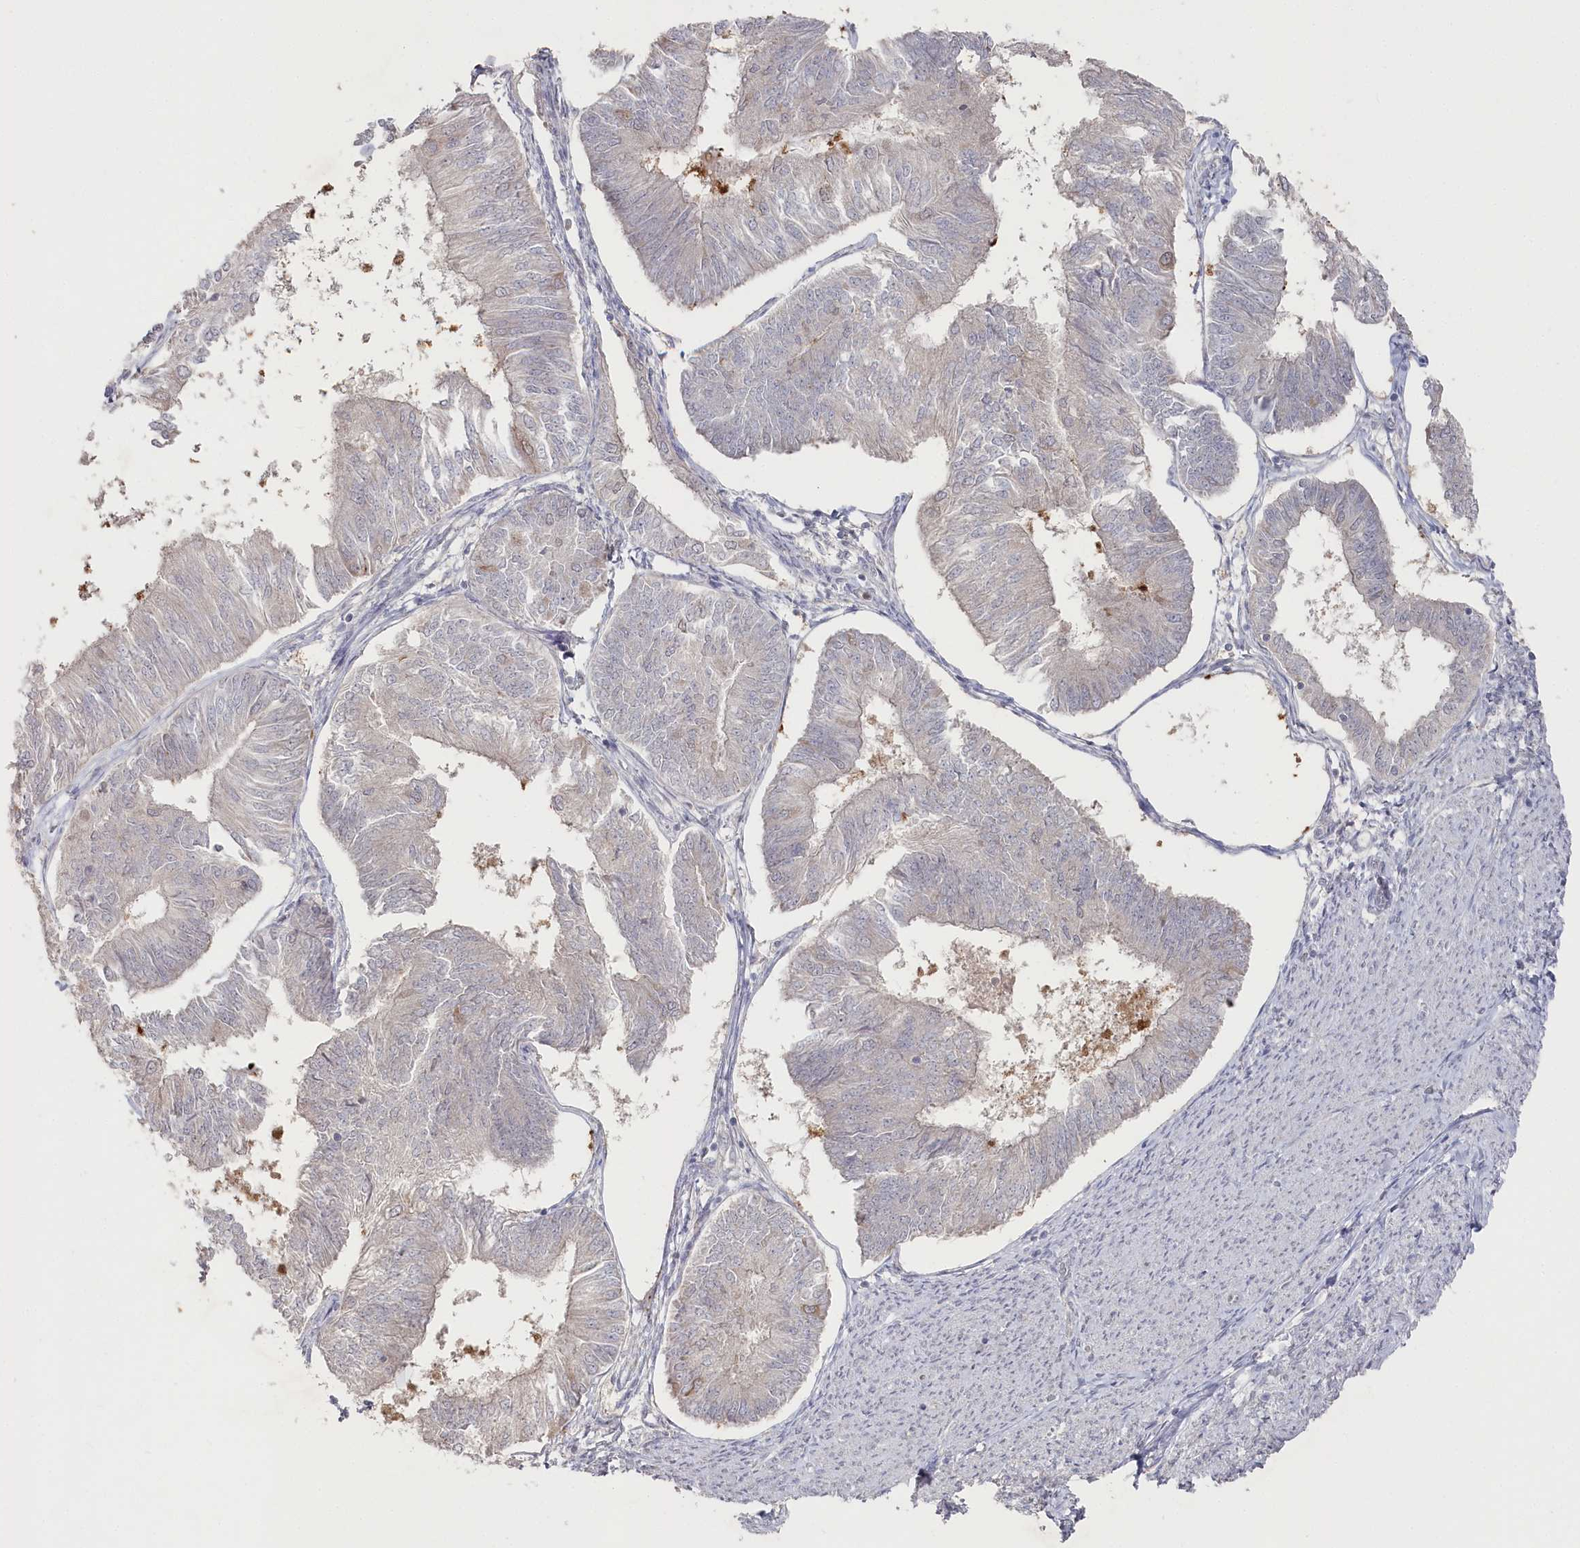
{"staining": {"intensity": "negative", "quantity": "none", "location": "none"}, "tissue": "endometrial cancer", "cell_type": "Tumor cells", "image_type": "cancer", "snomed": [{"axis": "morphology", "description": "Adenocarcinoma, NOS"}, {"axis": "topography", "description": "Endometrium"}], "caption": "An IHC image of endometrial cancer is shown. There is no staining in tumor cells of endometrial cancer. (DAB (3,3'-diaminobenzidine) IHC with hematoxylin counter stain).", "gene": "TGFBRAP1", "patient": {"sex": "female", "age": 58}}